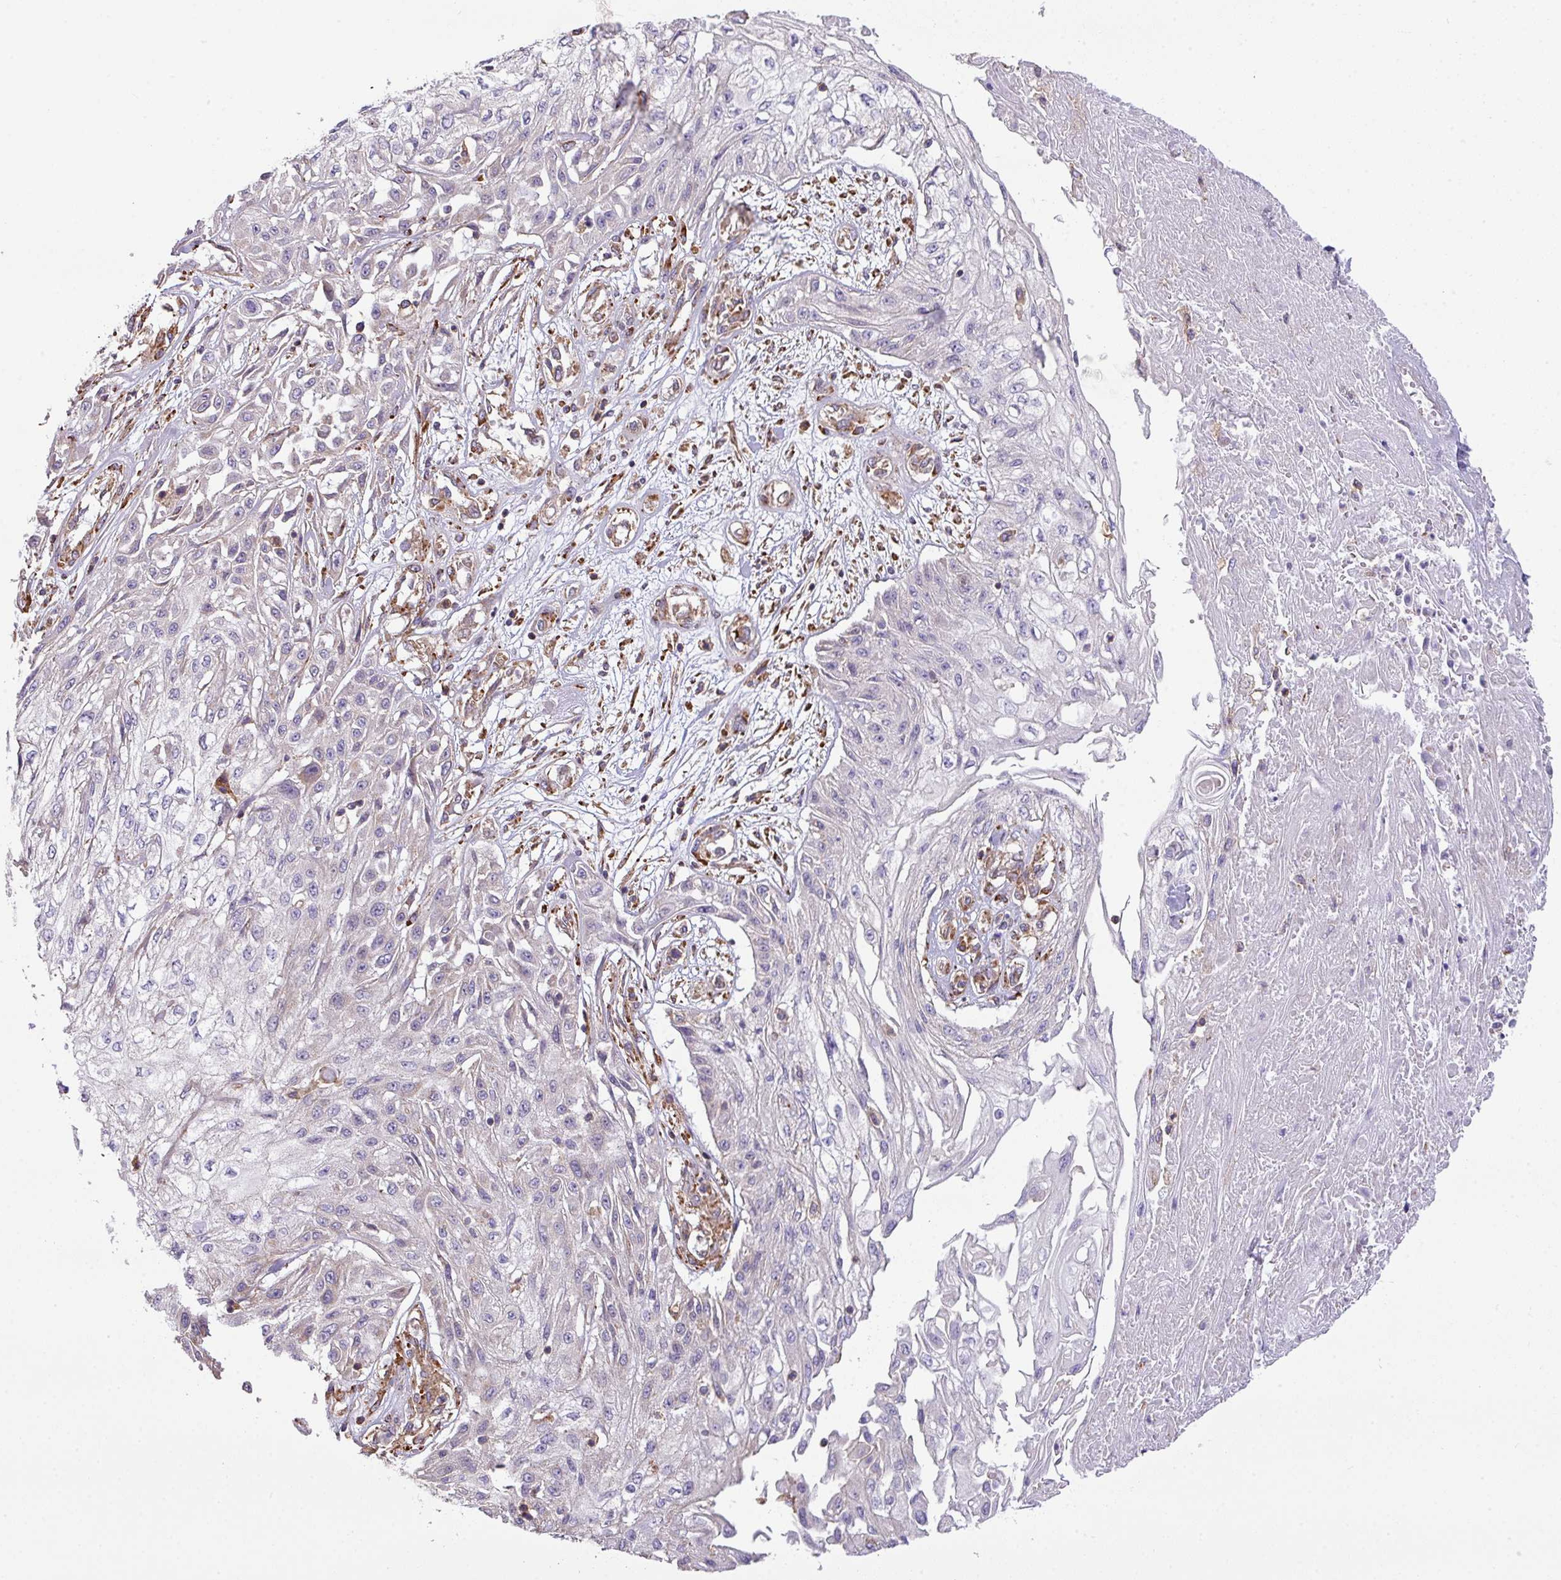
{"staining": {"intensity": "negative", "quantity": "none", "location": "none"}, "tissue": "skin cancer", "cell_type": "Tumor cells", "image_type": "cancer", "snomed": [{"axis": "morphology", "description": "Squamous cell carcinoma, NOS"}, {"axis": "morphology", "description": "Squamous cell carcinoma, metastatic, NOS"}, {"axis": "topography", "description": "Skin"}, {"axis": "topography", "description": "Lymph node"}], "caption": "Immunohistochemistry photomicrograph of neoplastic tissue: skin metastatic squamous cell carcinoma stained with DAB shows no significant protein positivity in tumor cells.", "gene": "LRRC41", "patient": {"sex": "male", "age": 75}}